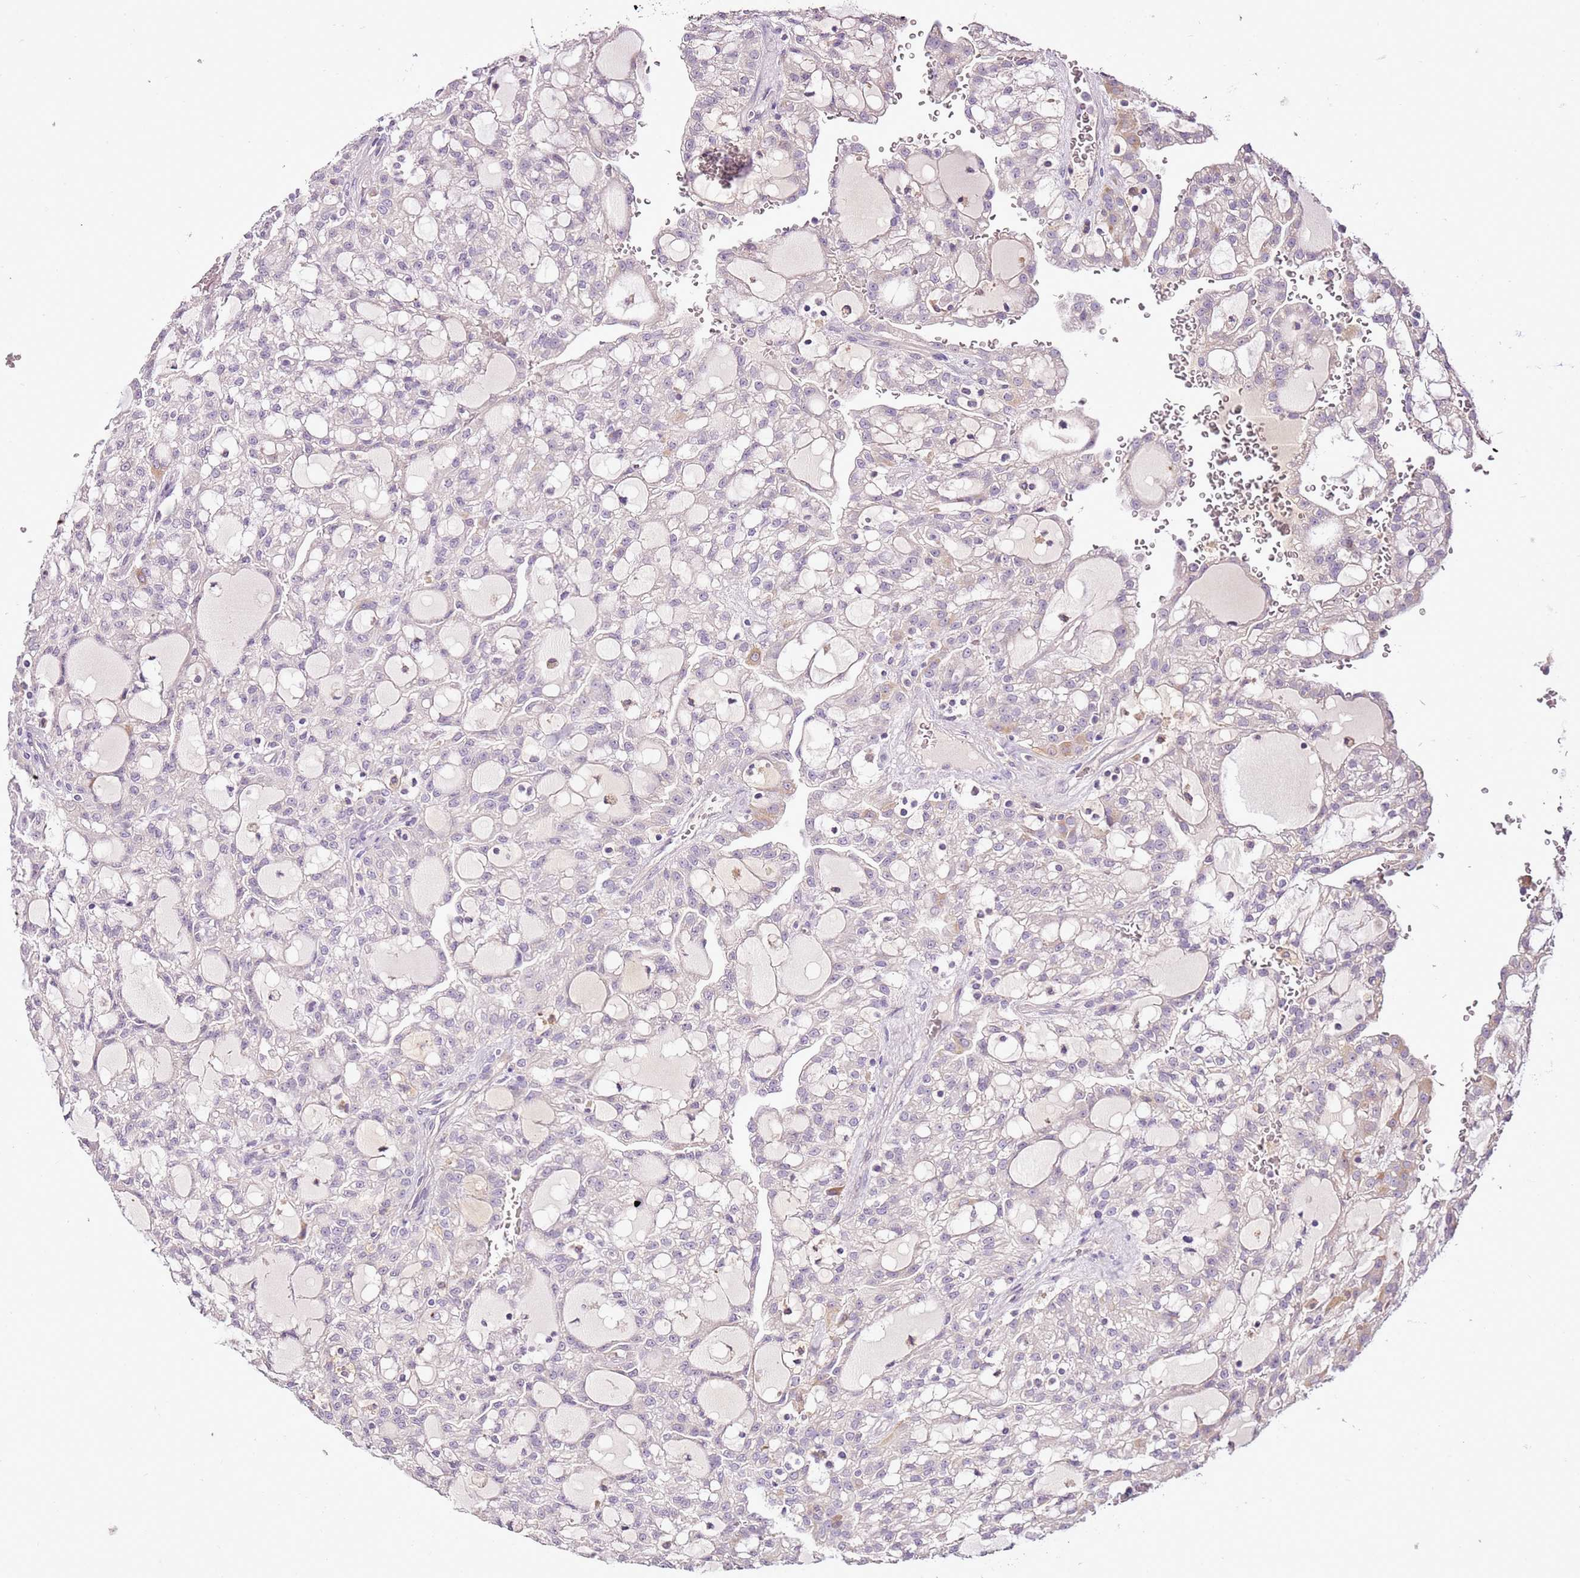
{"staining": {"intensity": "negative", "quantity": "none", "location": "none"}, "tissue": "renal cancer", "cell_type": "Tumor cells", "image_type": "cancer", "snomed": [{"axis": "morphology", "description": "Adenocarcinoma, NOS"}, {"axis": "topography", "description": "Kidney"}], "caption": "IHC image of neoplastic tissue: renal adenocarcinoma stained with DAB (3,3'-diaminobenzidine) shows no significant protein staining in tumor cells. Brightfield microscopy of IHC stained with DAB (3,3'-diaminobenzidine) (brown) and hematoxylin (blue), captured at high magnification.", "gene": "CMKLR1", "patient": {"sex": "male", "age": 63}}